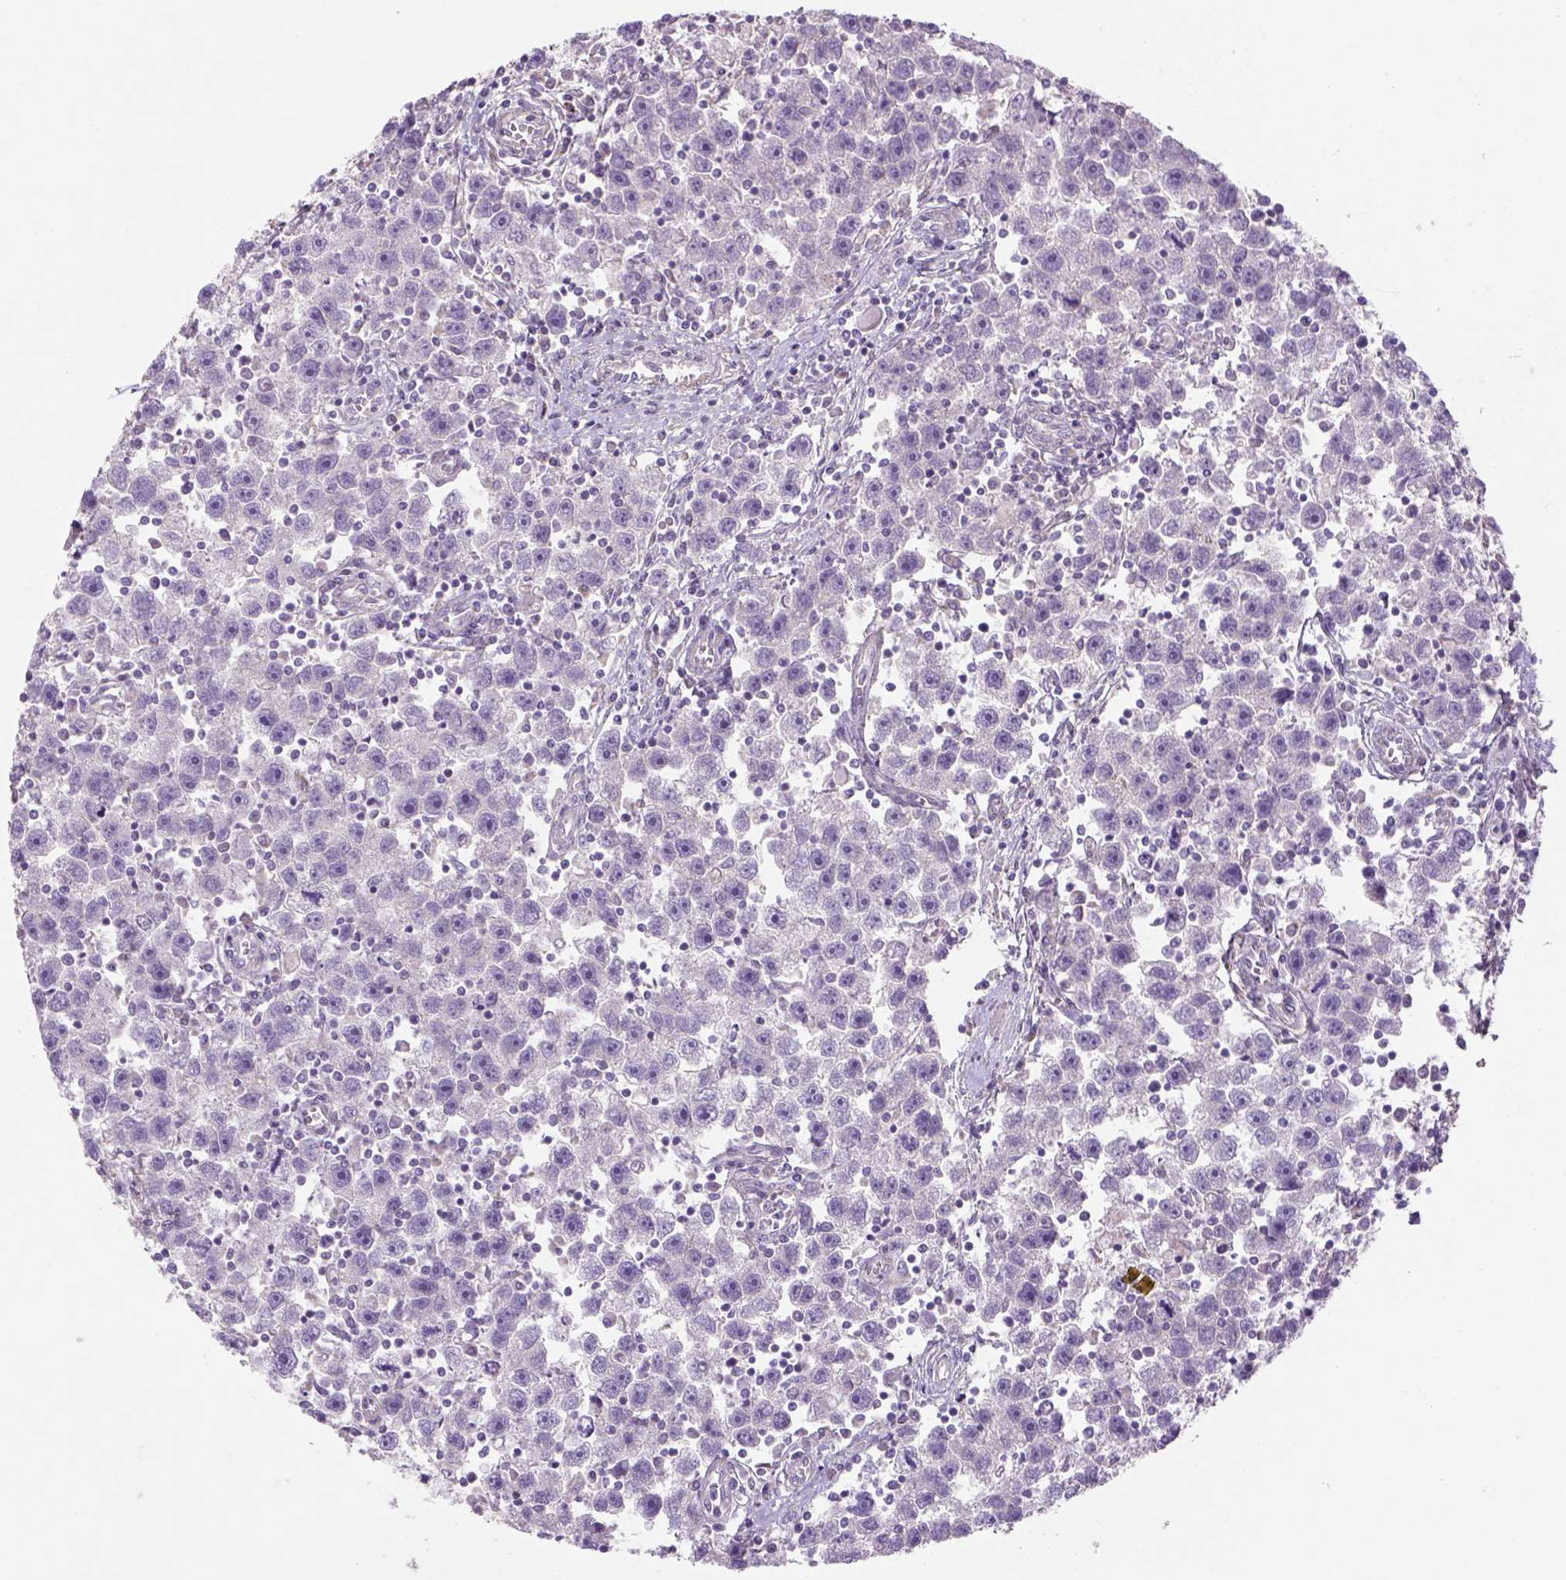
{"staining": {"intensity": "negative", "quantity": "none", "location": "none"}, "tissue": "testis cancer", "cell_type": "Tumor cells", "image_type": "cancer", "snomed": [{"axis": "morphology", "description": "Seminoma, NOS"}, {"axis": "topography", "description": "Testis"}], "caption": "Immunohistochemistry (IHC) photomicrograph of seminoma (testis) stained for a protein (brown), which demonstrates no expression in tumor cells.", "gene": "HTRA1", "patient": {"sex": "male", "age": 30}}